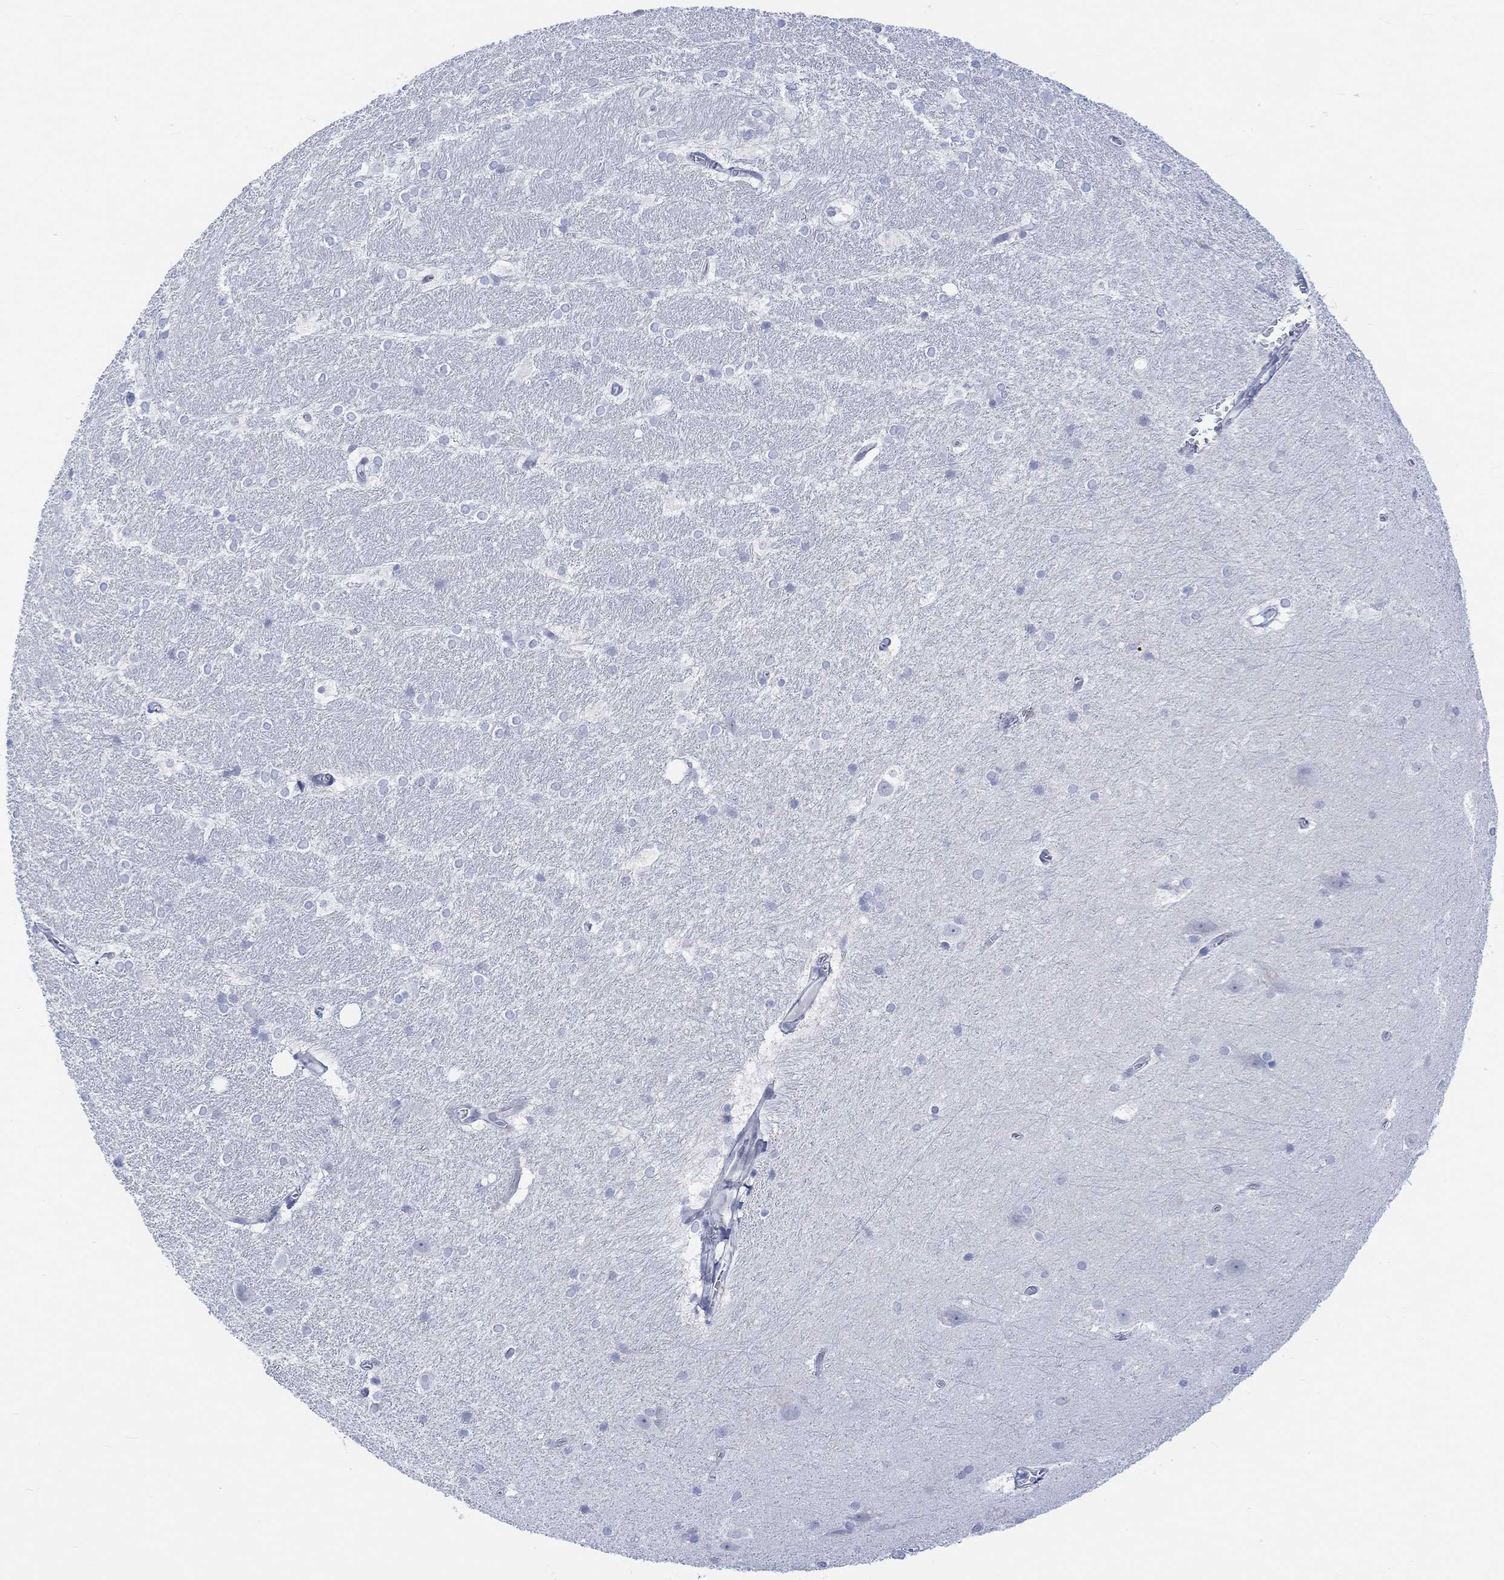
{"staining": {"intensity": "negative", "quantity": "none", "location": "none"}, "tissue": "hippocampus", "cell_type": "Glial cells", "image_type": "normal", "snomed": [{"axis": "morphology", "description": "Normal tissue, NOS"}, {"axis": "topography", "description": "Cerebral cortex"}, {"axis": "topography", "description": "Hippocampus"}], "caption": "The photomicrograph displays no staining of glial cells in normal hippocampus. Nuclei are stained in blue.", "gene": "AK8", "patient": {"sex": "female", "age": 19}}